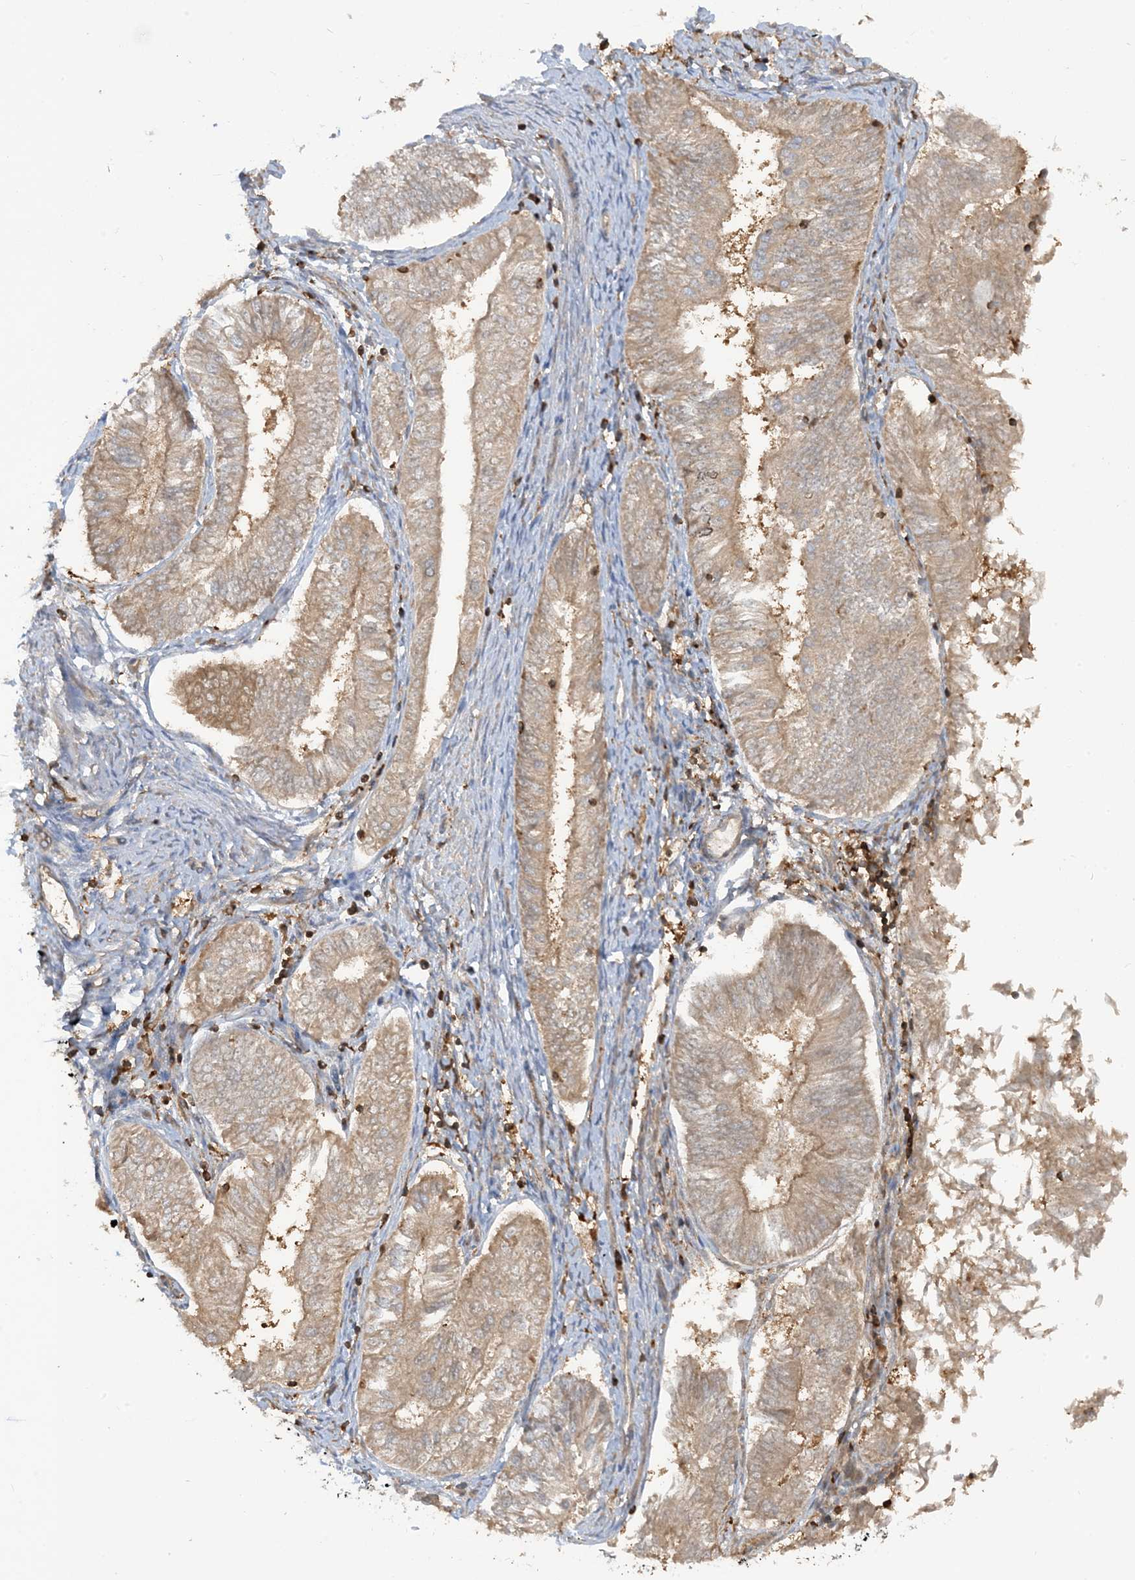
{"staining": {"intensity": "weak", "quantity": "25%-75%", "location": "cytoplasmic/membranous"}, "tissue": "endometrial cancer", "cell_type": "Tumor cells", "image_type": "cancer", "snomed": [{"axis": "morphology", "description": "Adenocarcinoma, NOS"}, {"axis": "topography", "description": "Endometrium"}], "caption": "A micrograph of human endometrial cancer stained for a protein exhibits weak cytoplasmic/membranous brown staining in tumor cells. Nuclei are stained in blue.", "gene": "CAPZB", "patient": {"sex": "female", "age": 58}}